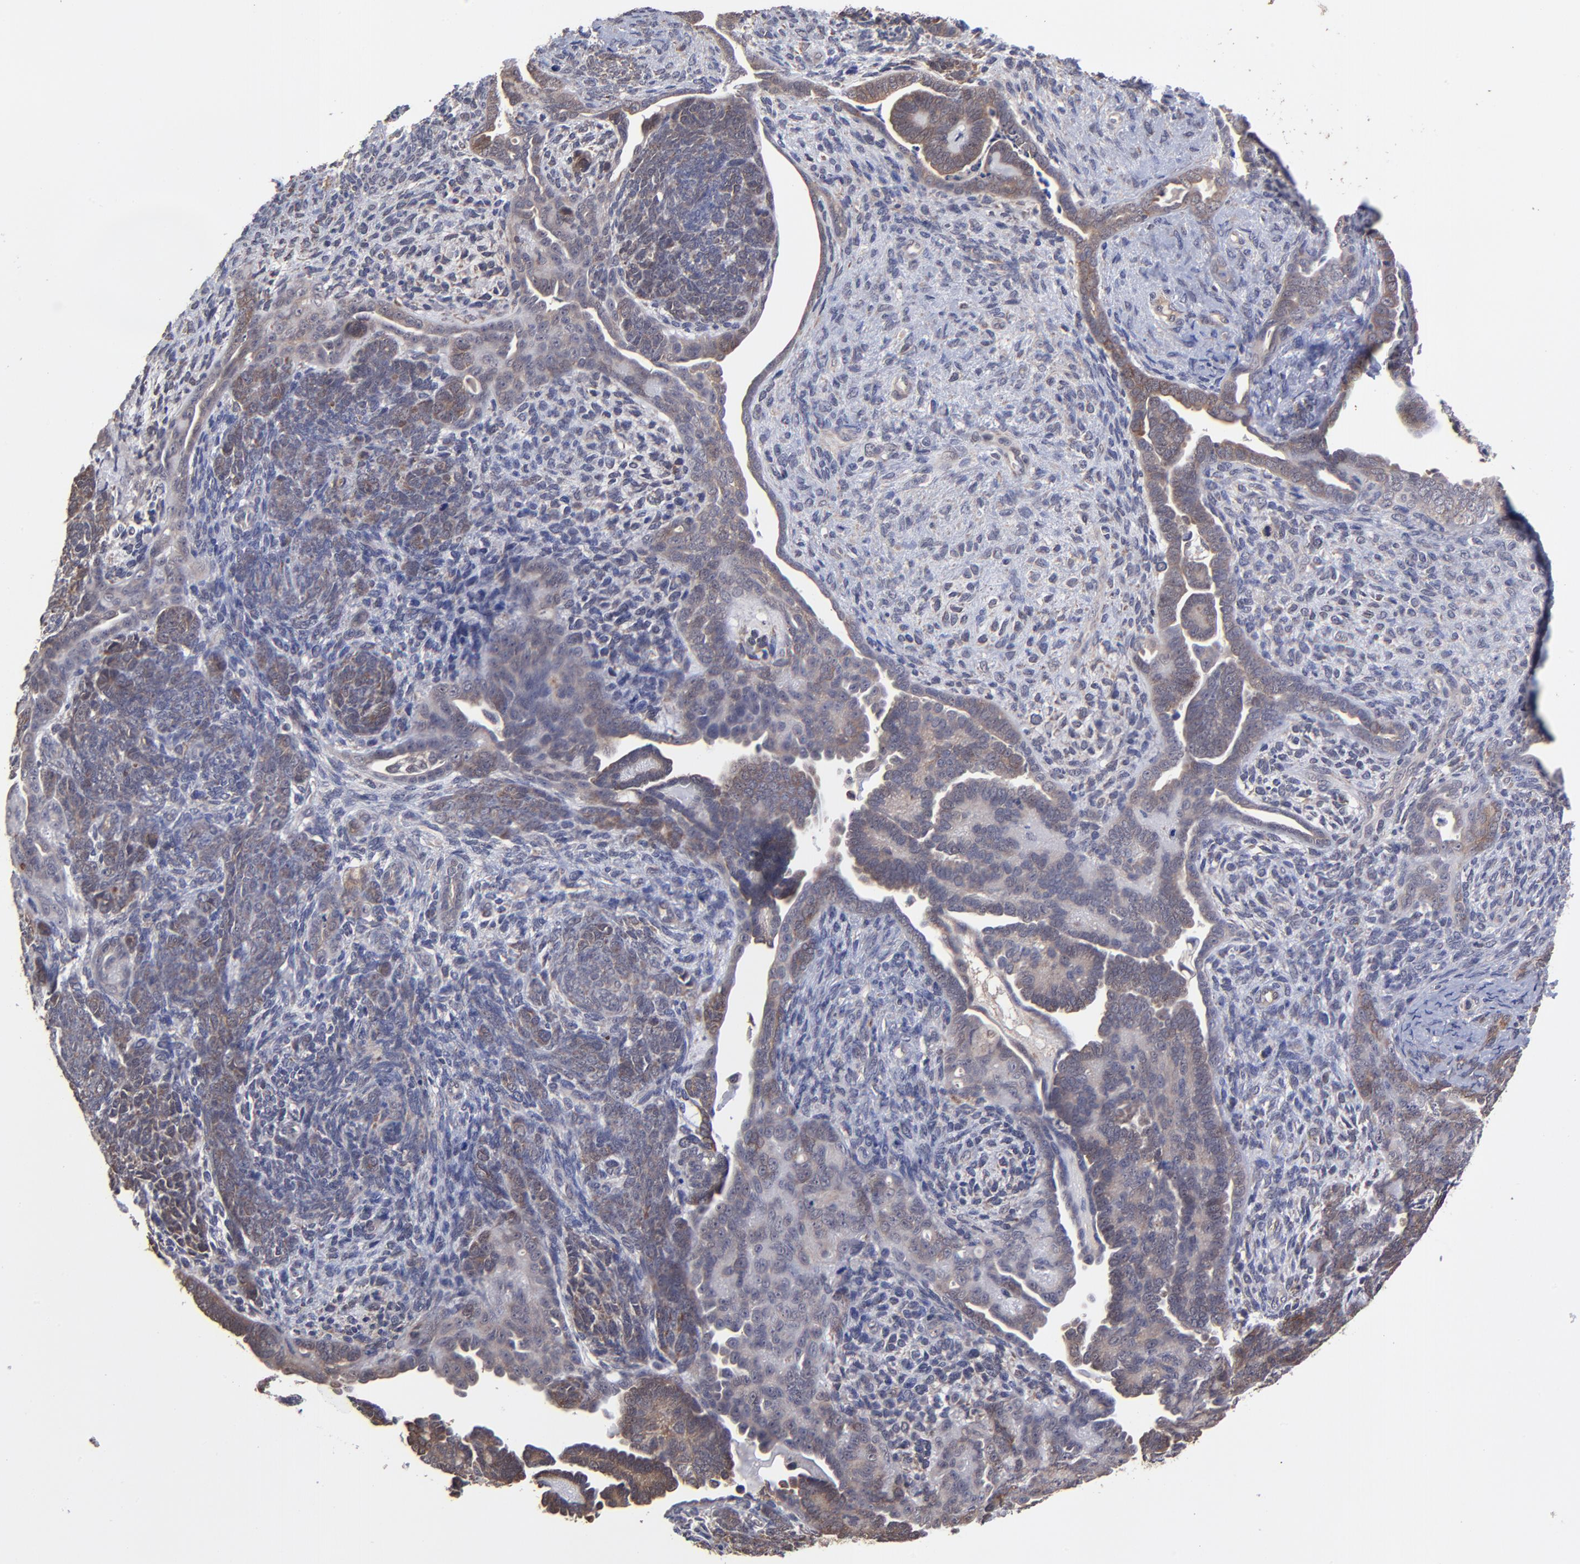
{"staining": {"intensity": "moderate", "quantity": ">75%", "location": "cytoplasmic/membranous"}, "tissue": "endometrial cancer", "cell_type": "Tumor cells", "image_type": "cancer", "snomed": [{"axis": "morphology", "description": "Neoplasm, malignant, NOS"}, {"axis": "topography", "description": "Endometrium"}], "caption": "Immunohistochemical staining of human endometrial cancer (malignant neoplasm) demonstrates moderate cytoplasmic/membranous protein staining in about >75% of tumor cells.", "gene": "CHL1", "patient": {"sex": "female", "age": 74}}